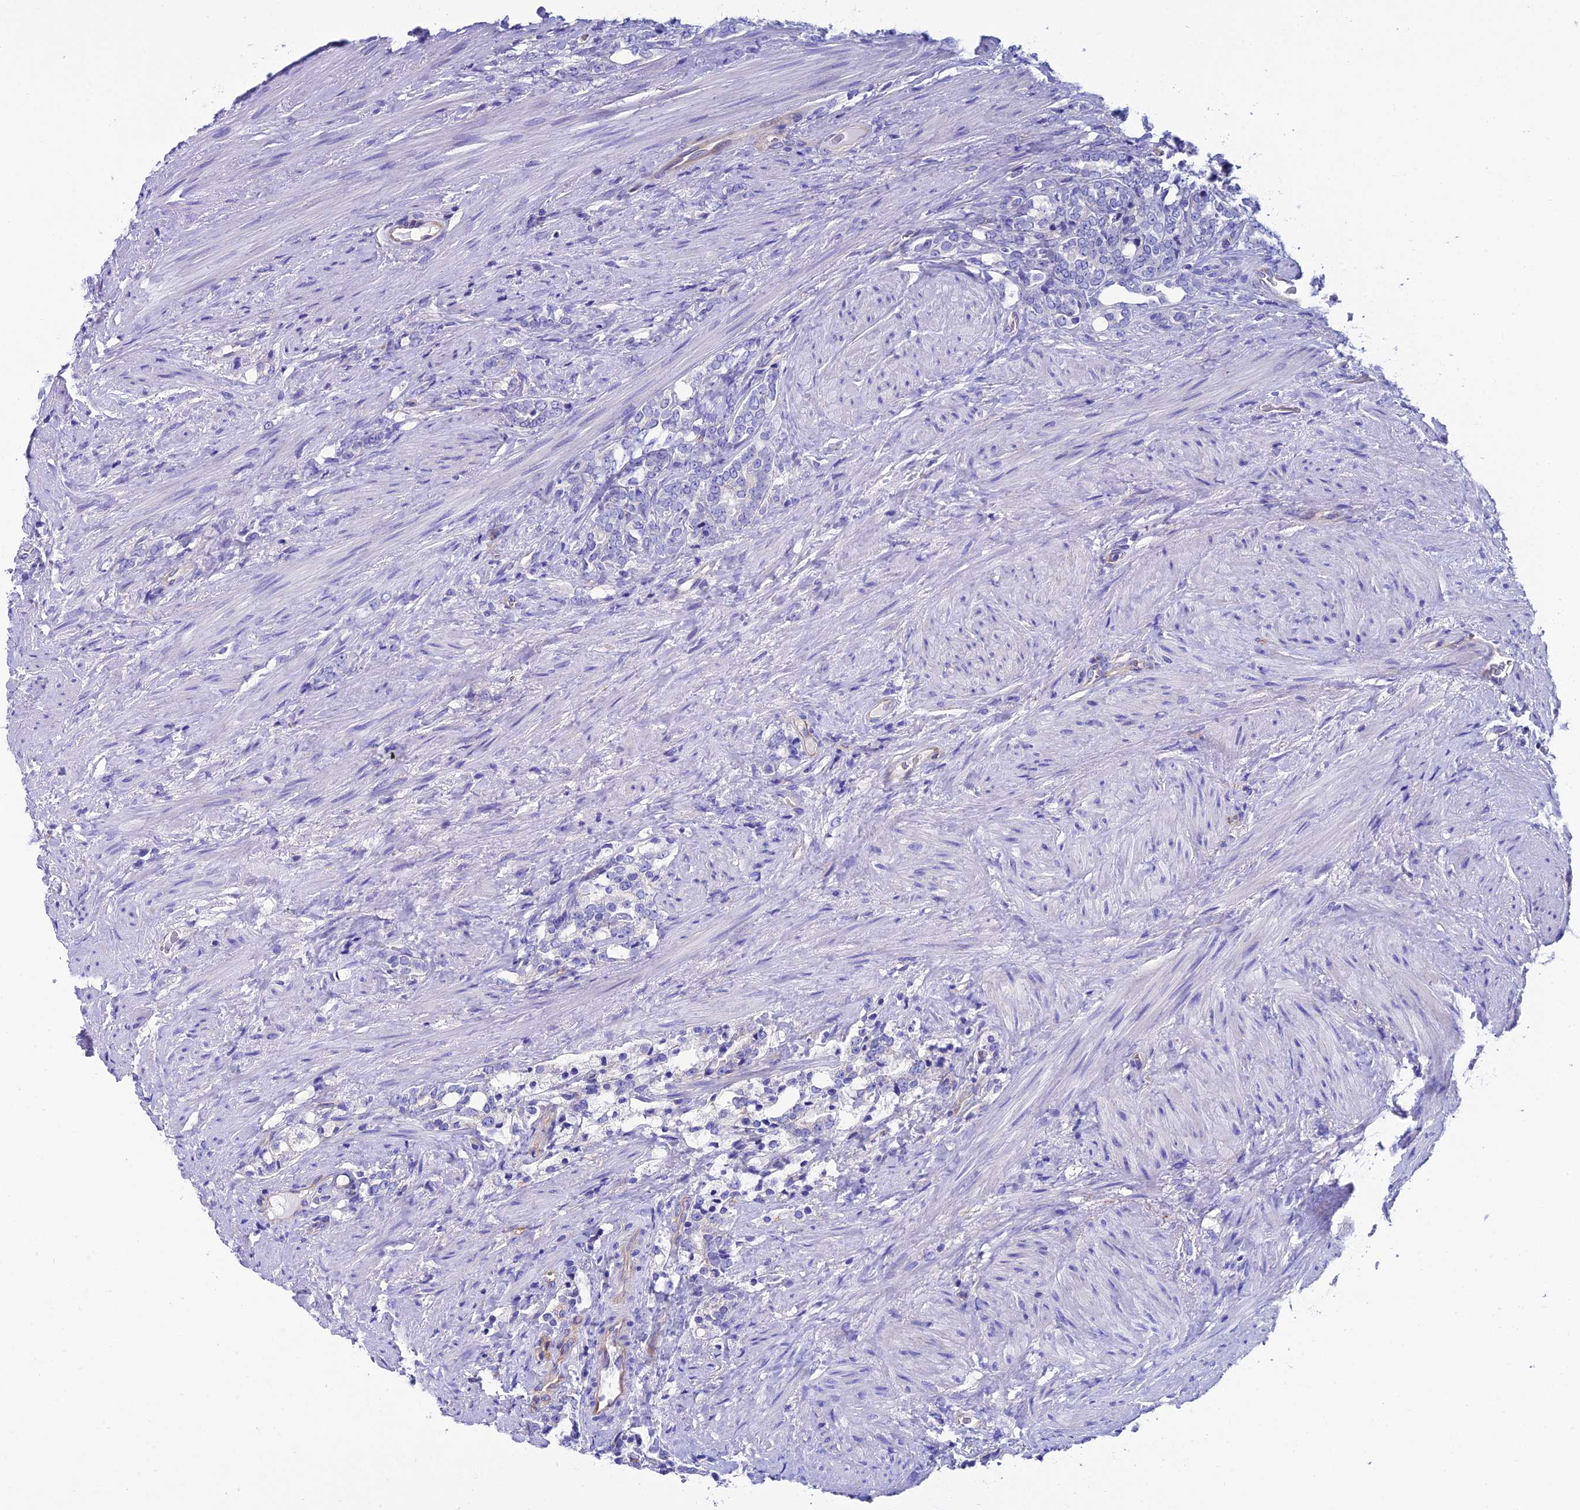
{"staining": {"intensity": "negative", "quantity": "none", "location": "none"}, "tissue": "prostate cancer", "cell_type": "Tumor cells", "image_type": "cancer", "snomed": [{"axis": "morphology", "description": "Adenocarcinoma, High grade"}, {"axis": "topography", "description": "Prostate"}], "caption": "Micrograph shows no protein expression in tumor cells of high-grade adenocarcinoma (prostate) tissue. (DAB (3,3'-diaminobenzidine) immunohistochemistry (IHC) with hematoxylin counter stain).", "gene": "PPFIA3", "patient": {"sex": "male", "age": 64}}